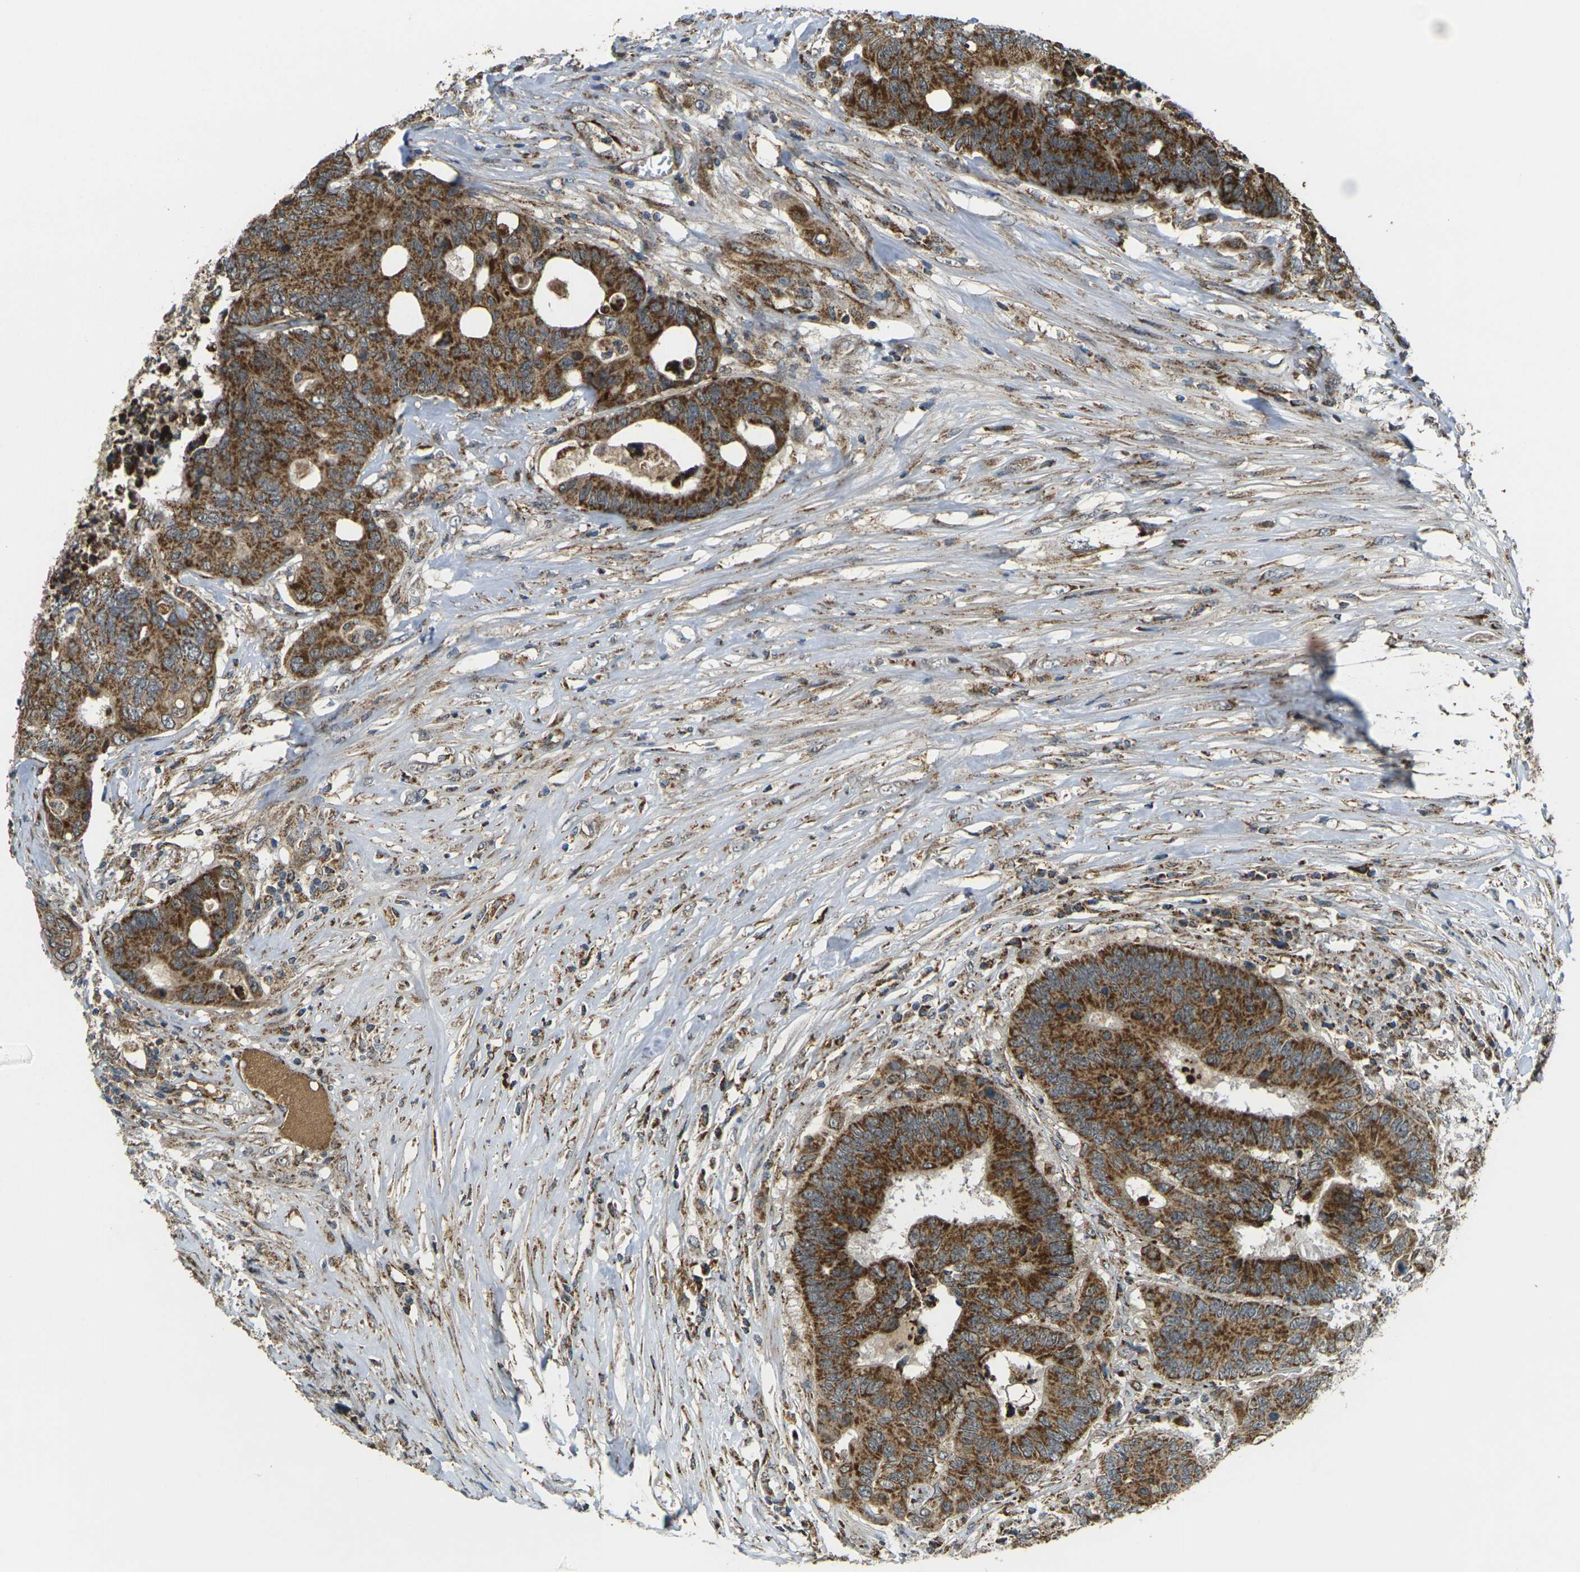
{"staining": {"intensity": "strong", "quantity": ">75%", "location": "cytoplasmic/membranous"}, "tissue": "colorectal cancer", "cell_type": "Tumor cells", "image_type": "cancer", "snomed": [{"axis": "morphology", "description": "Adenocarcinoma, NOS"}, {"axis": "topography", "description": "Rectum"}], "caption": "Protein expression analysis of human colorectal cancer reveals strong cytoplasmic/membranous expression in approximately >75% of tumor cells.", "gene": "IGF1R", "patient": {"sex": "male", "age": 55}}